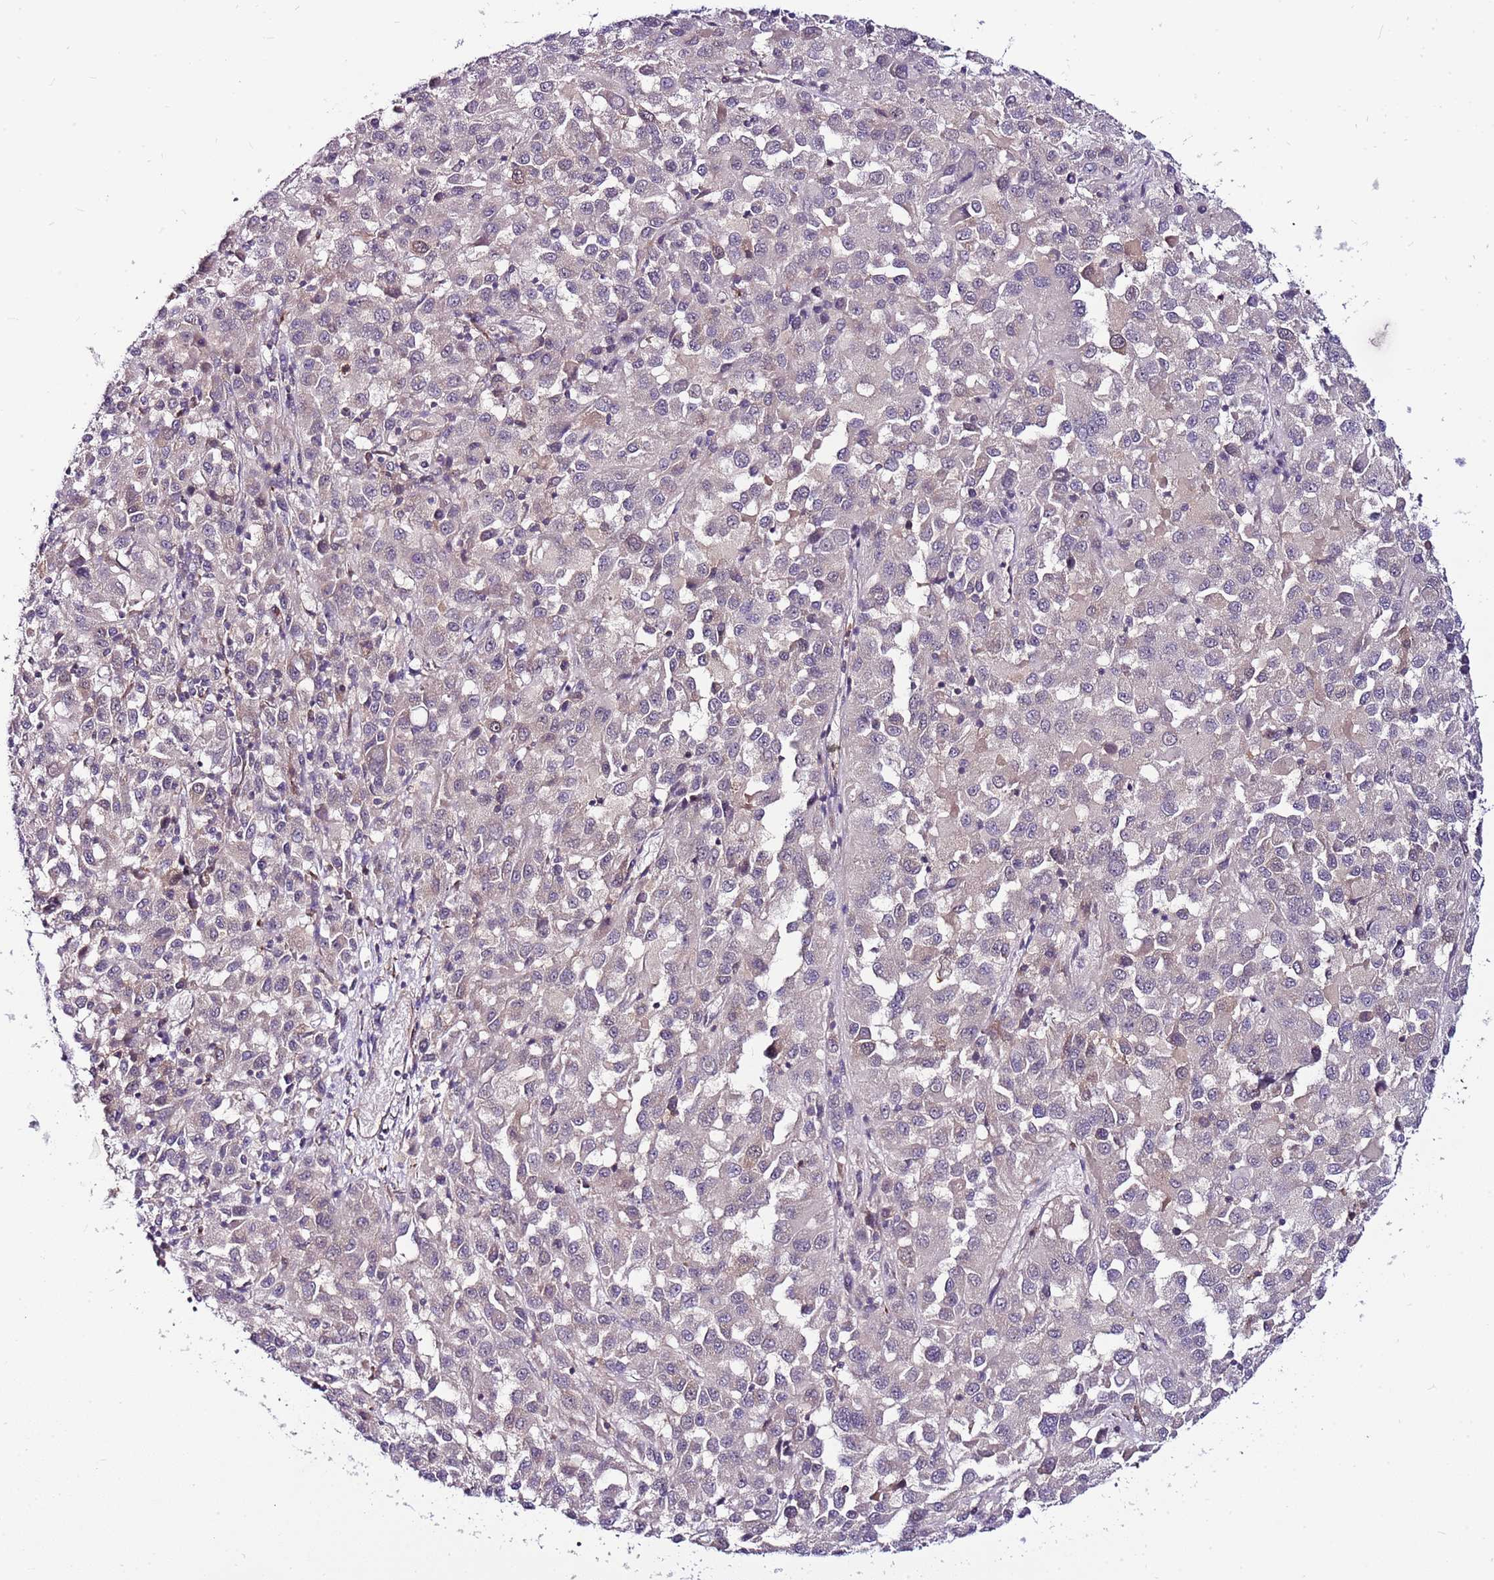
{"staining": {"intensity": "negative", "quantity": "none", "location": "none"}, "tissue": "melanoma", "cell_type": "Tumor cells", "image_type": "cancer", "snomed": [{"axis": "morphology", "description": "Malignant melanoma, Metastatic site"}, {"axis": "topography", "description": "Lung"}], "caption": "DAB immunohistochemical staining of human melanoma displays no significant positivity in tumor cells.", "gene": "POLE3", "patient": {"sex": "male", "age": 64}}